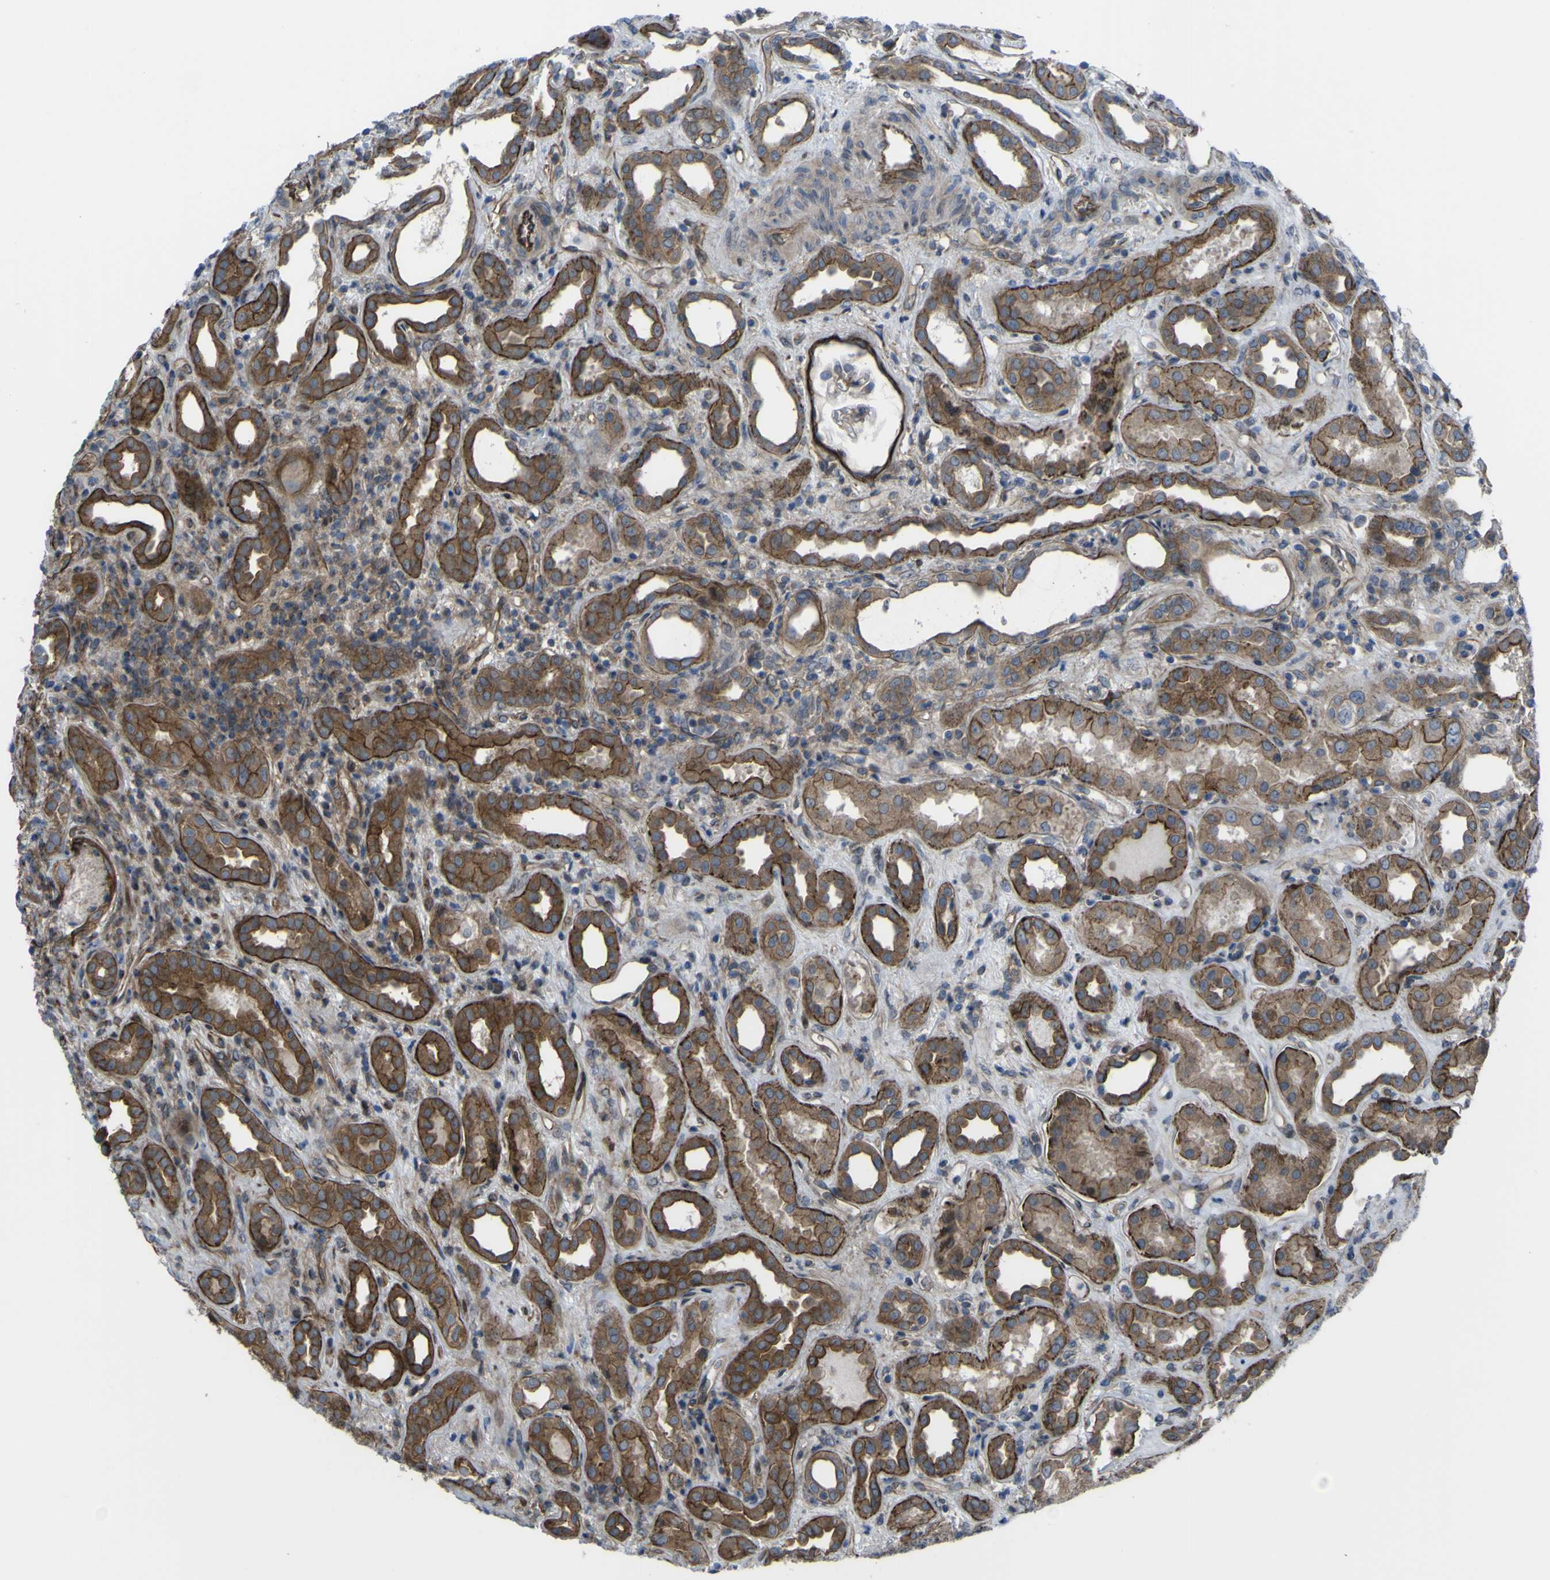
{"staining": {"intensity": "moderate", "quantity": "25%-75%", "location": "cytoplasmic/membranous"}, "tissue": "kidney", "cell_type": "Cells in glomeruli", "image_type": "normal", "snomed": [{"axis": "morphology", "description": "Normal tissue, NOS"}, {"axis": "topography", "description": "Kidney"}], "caption": "Immunohistochemical staining of unremarkable kidney displays 25%-75% levels of moderate cytoplasmic/membranous protein staining in about 25%-75% of cells in glomeruli. The protein is stained brown, and the nuclei are stained in blue (DAB IHC with brightfield microscopy, high magnification).", "gene": "FBXO30", "patient": {"sex": "male", "age": 59}}